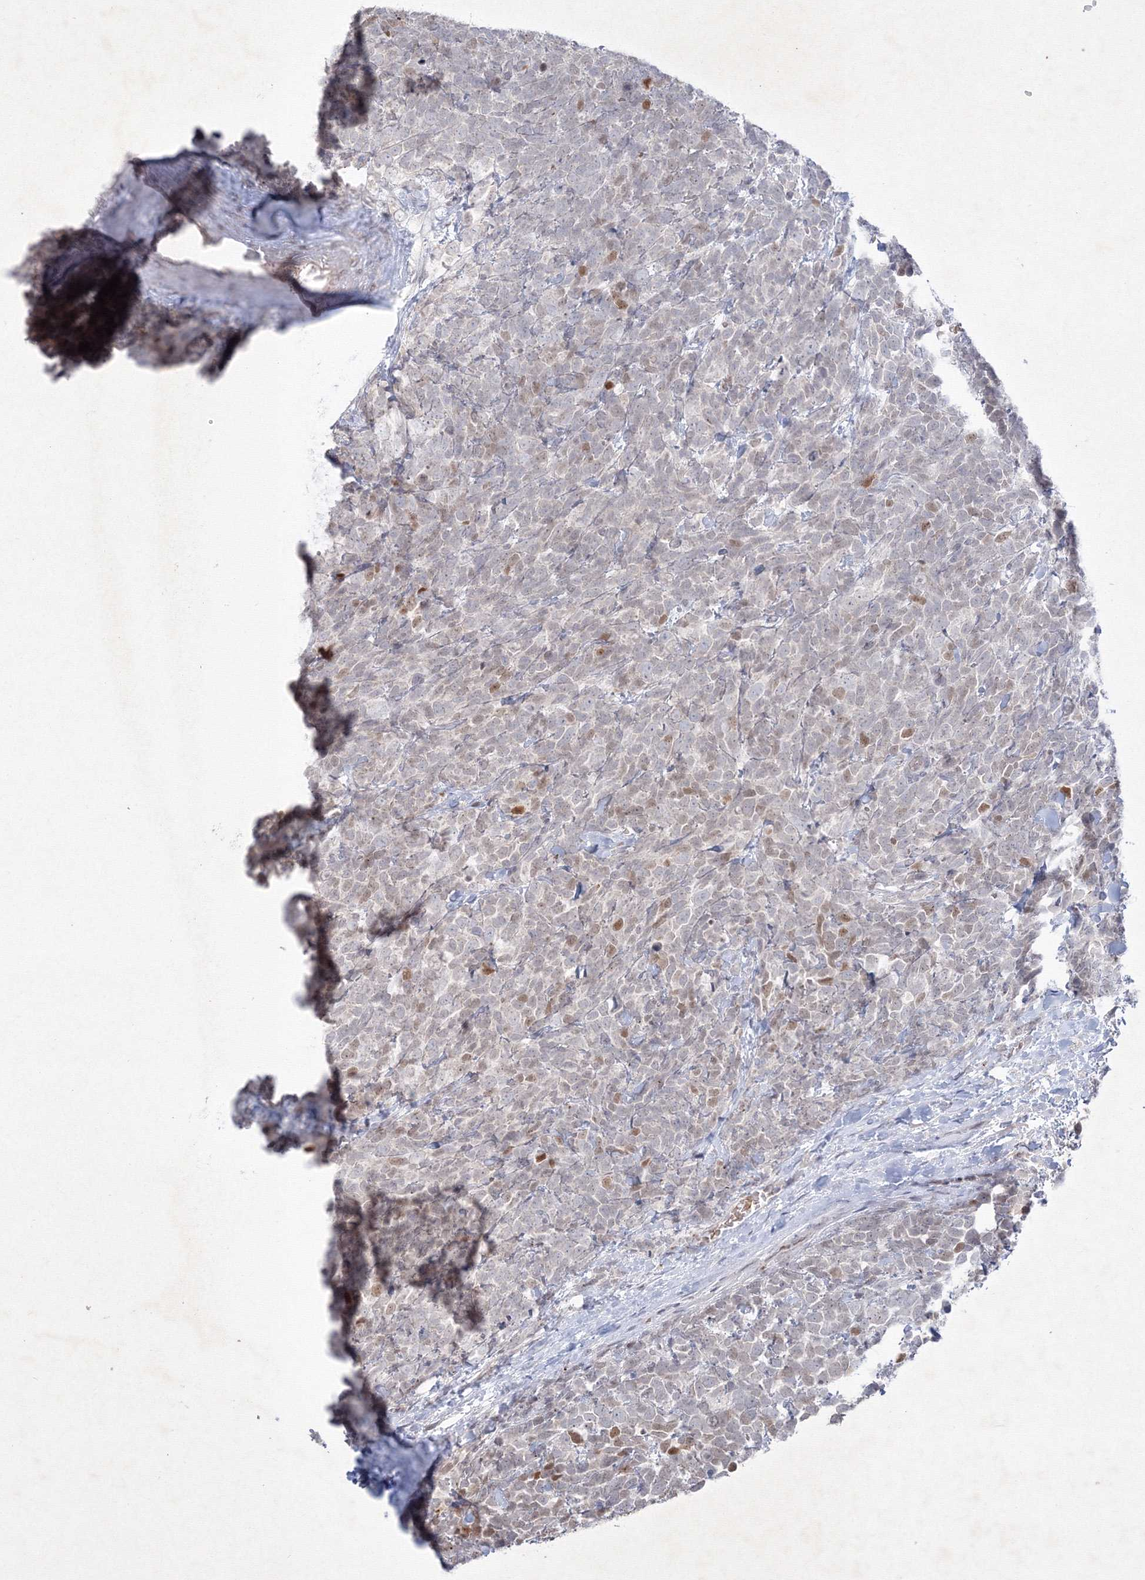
{"staining": {"intensity": "strong", "quantity": "25%-75%", "location": "nuclear"}, "tissue": "urothelial cancer", "cell_type": "Tumor cells", "image_type": "cancer", "snomed": [{"axis": "morphology", "description": "Urothelial carcinoma, High grade"}, {"axis": "topography", "description": "Urinary bladder"}], "caption": "An immunohistochemistry image of neoplastic tissue is shown. Protein staining in brown highlights strong nuclear positivity in urothelial carcinoma (high-grade) within tumor cells.", "gene": "NXPE3", "patient": {"sex": "female", "age": 82}}